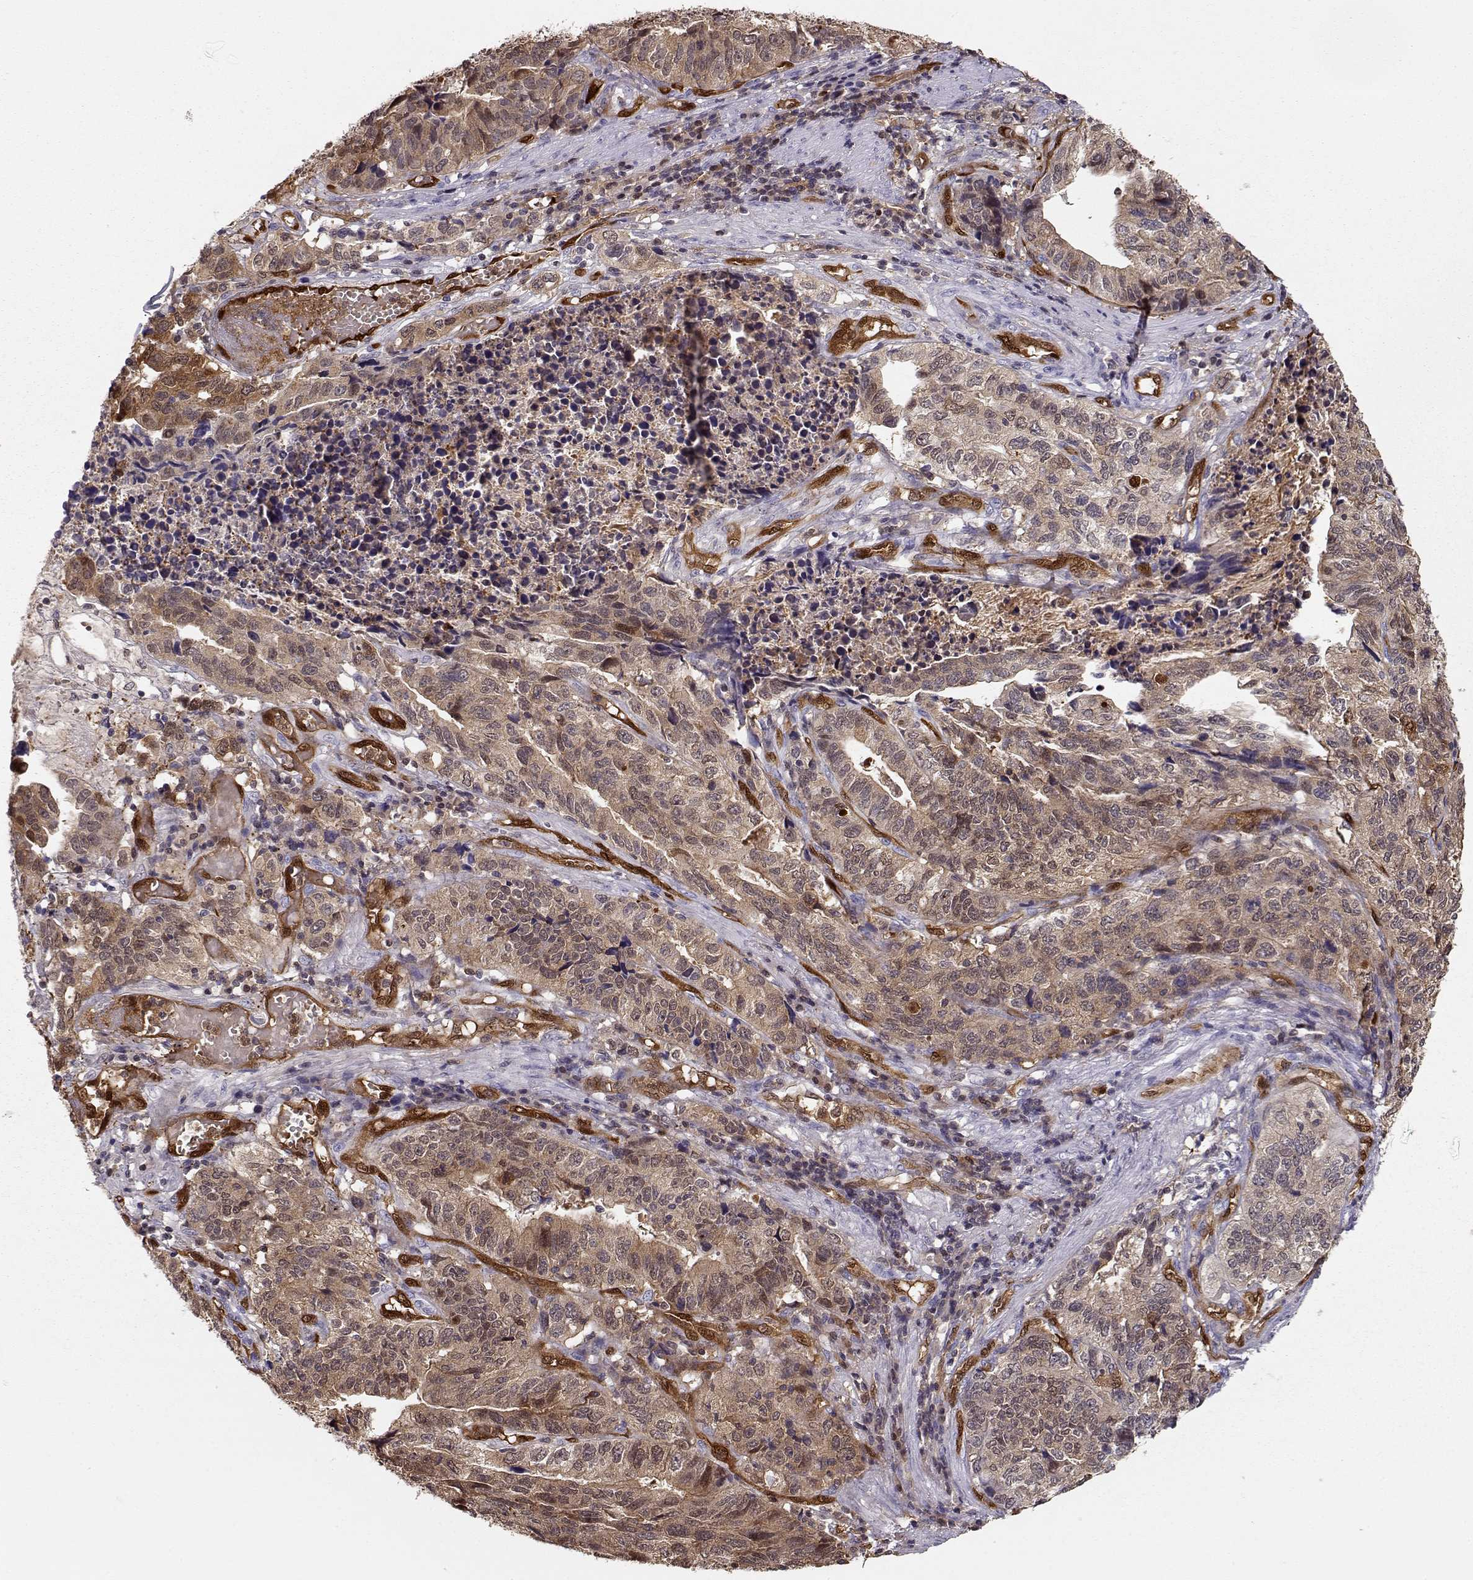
{"staining": {"intensity": "weak", "quantity": ">75%", "location": "cytoplasmic/membranous"}, "tissue": "stomach cancer", "cell_type": "Tumor cells", "image_type": "cancer", "snomed": [{"axis": "morphology", "description": "Adenocarcinoma, NOS"}, {"axis": "topography", "description": "Stomach, upper"}], "caption": "The image displays immunohistochemical staining of stomach cancer. There is weak cytoplasmic/membranous staining is present in about >75% of tumor cells. The protein is shown in brown color, while the nuclei are stained blue.", "gene": "PNP", "patient": {"sex": "female", "age": 67}}